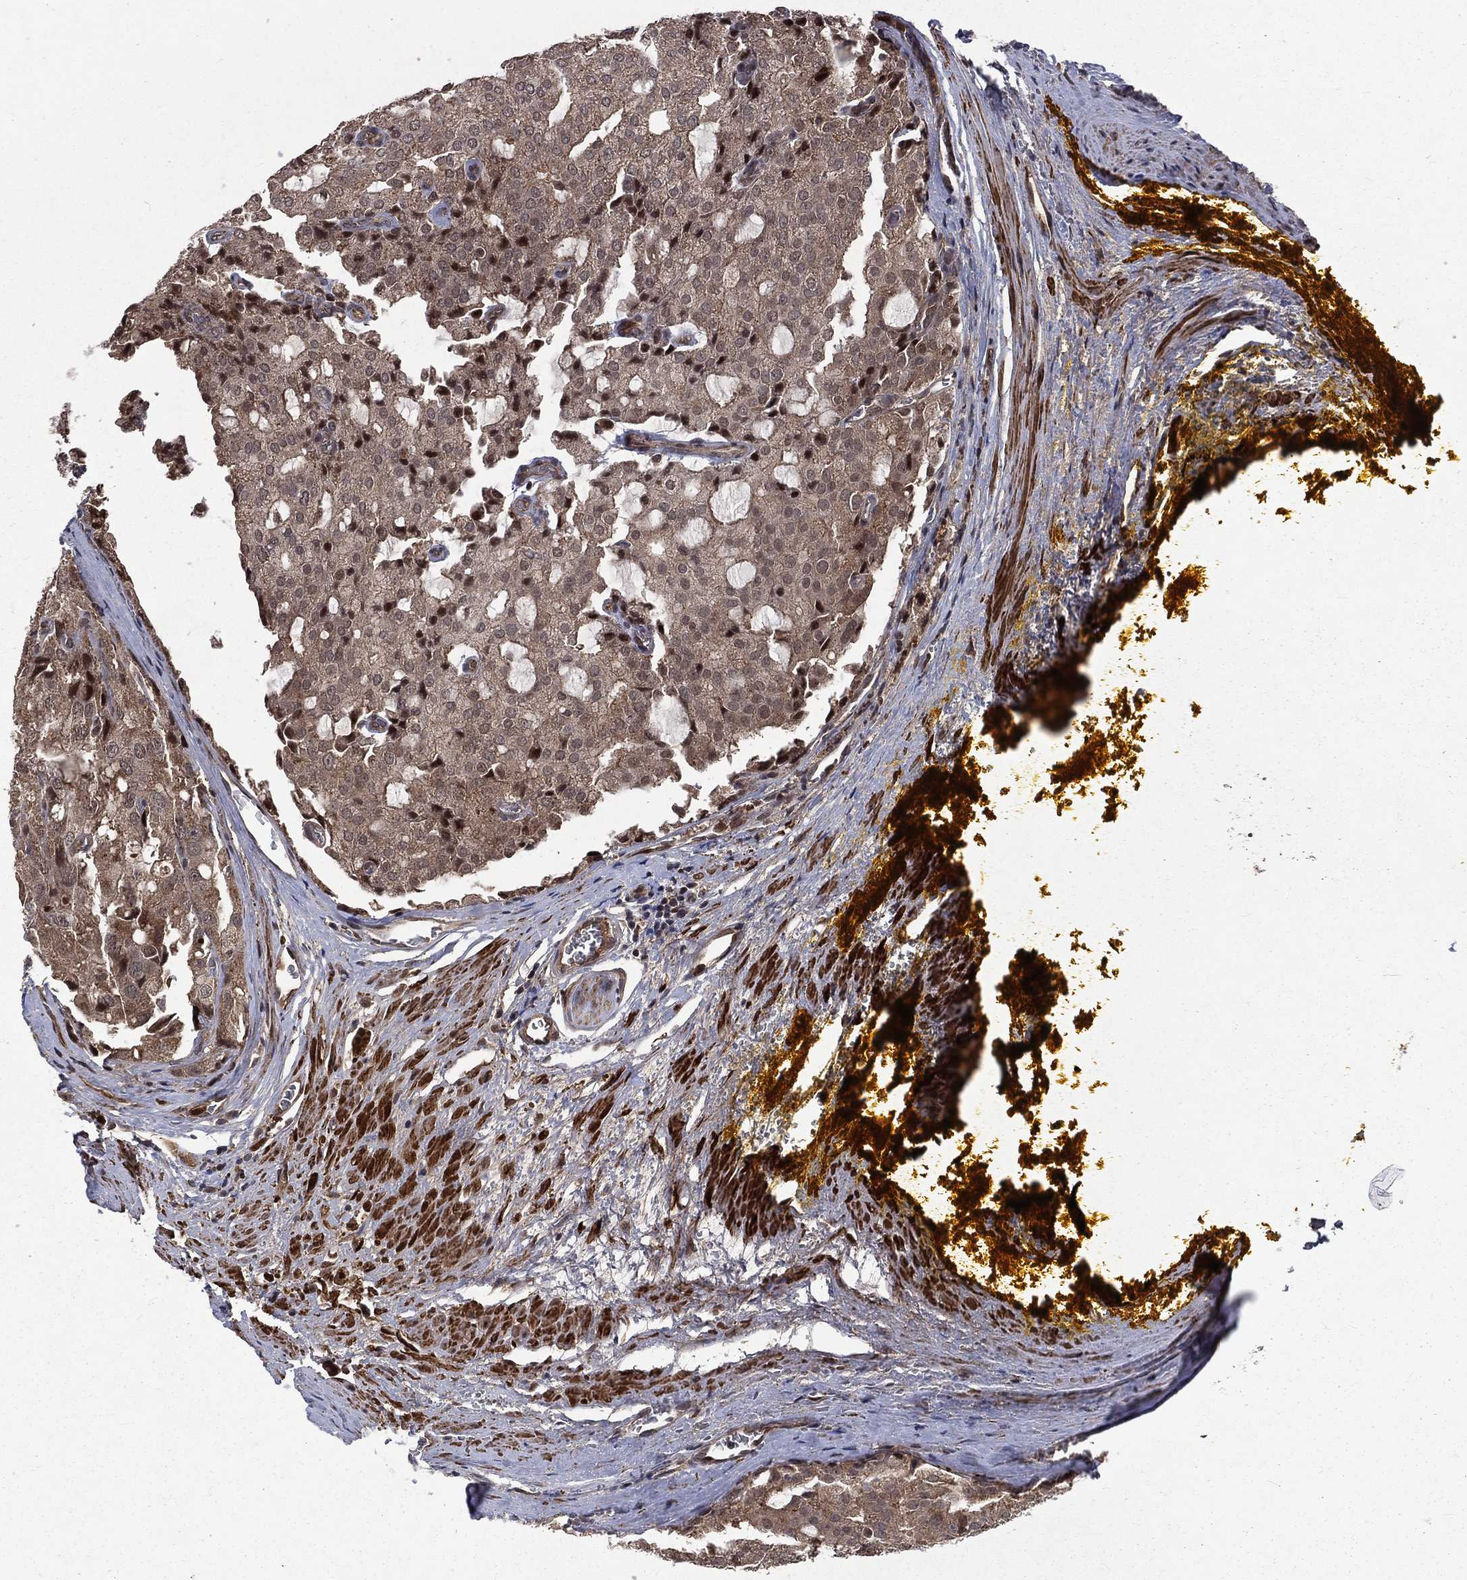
{"staining": {"intensity": "weak", "quantity": ">75%", "location": "cytoplasmic/membranous"}, "tissue": "prostate cancer", "cell_type": "Tumor cells", "image_type": "cancer", "snomed": [{"axis": "morphology", "description": "Adenocarcinoma, NOS"}, {"axis": "topography", "description": "Prostate and seminal vesicle, NOS"}, {"axis": "topography", "description": "Prostate"}], "caption": "This photomicrograph displays immunohistochemistry (IHC) staining of prostate cancer (adenocarcinoma), with low weak cytoplasmic/membranous staining in approximately >75% of tumor cells.", "gene": "LENG8", "patient": {"sex": "male", "age": 67}}